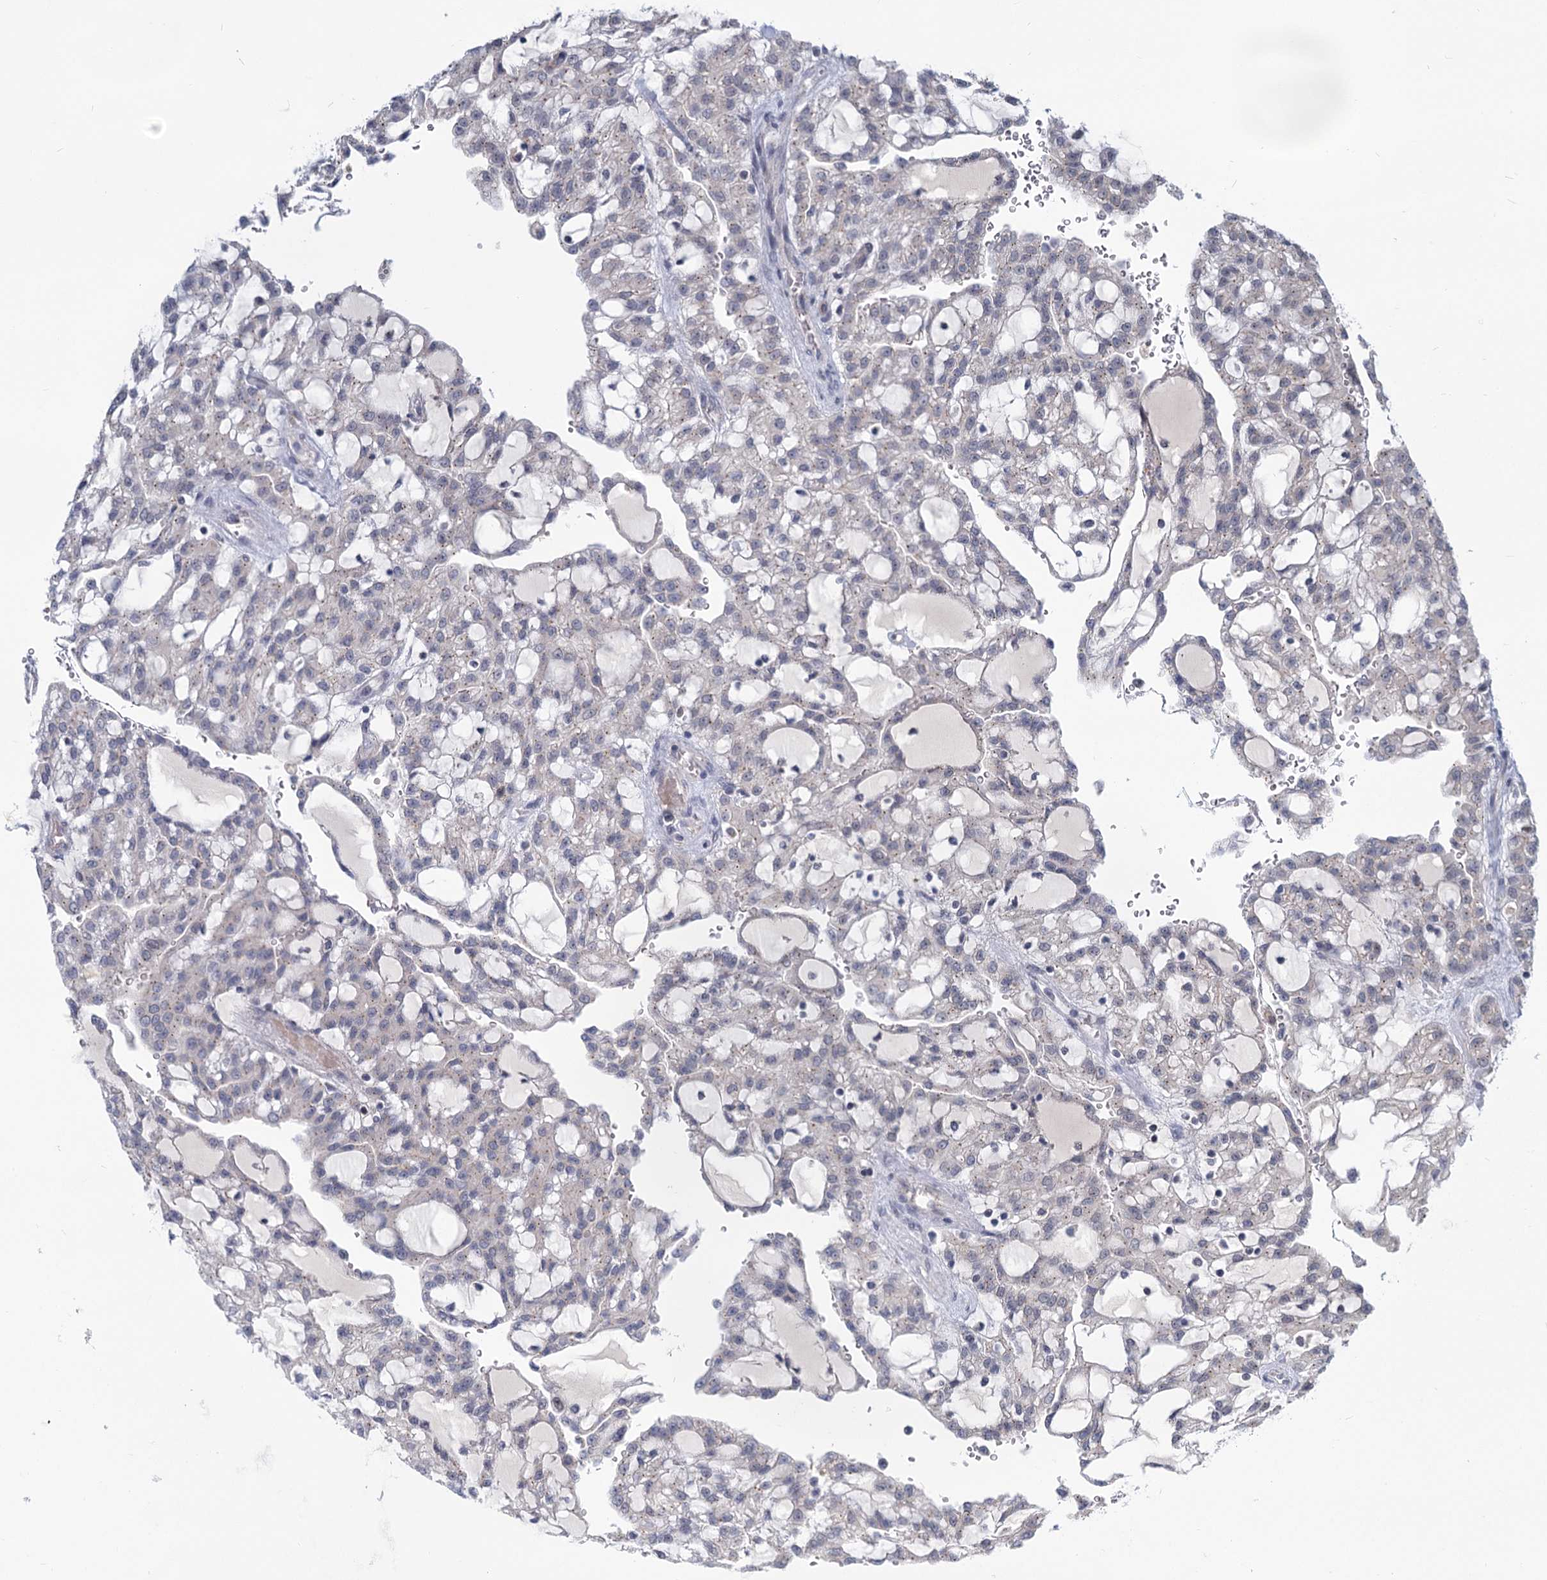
{"staining": {"intensity": "negative", "quantity": "none", "location": "none"}, "tissue": "renal cancer", "cell_type": "Tumor cells", "image_type": "cancer", "snomed": [{"axis": "morphology", "description": "Adenocarcinoma, NOS"}, {"axis": "topography", "description": "Kidney"}], "caption": "The histopathology image demonstrates no significant expression in tumor cells of adenocarcinoma (renal).", "gene": "STAP1", "patient": {"sex": "male", "age": 63}}